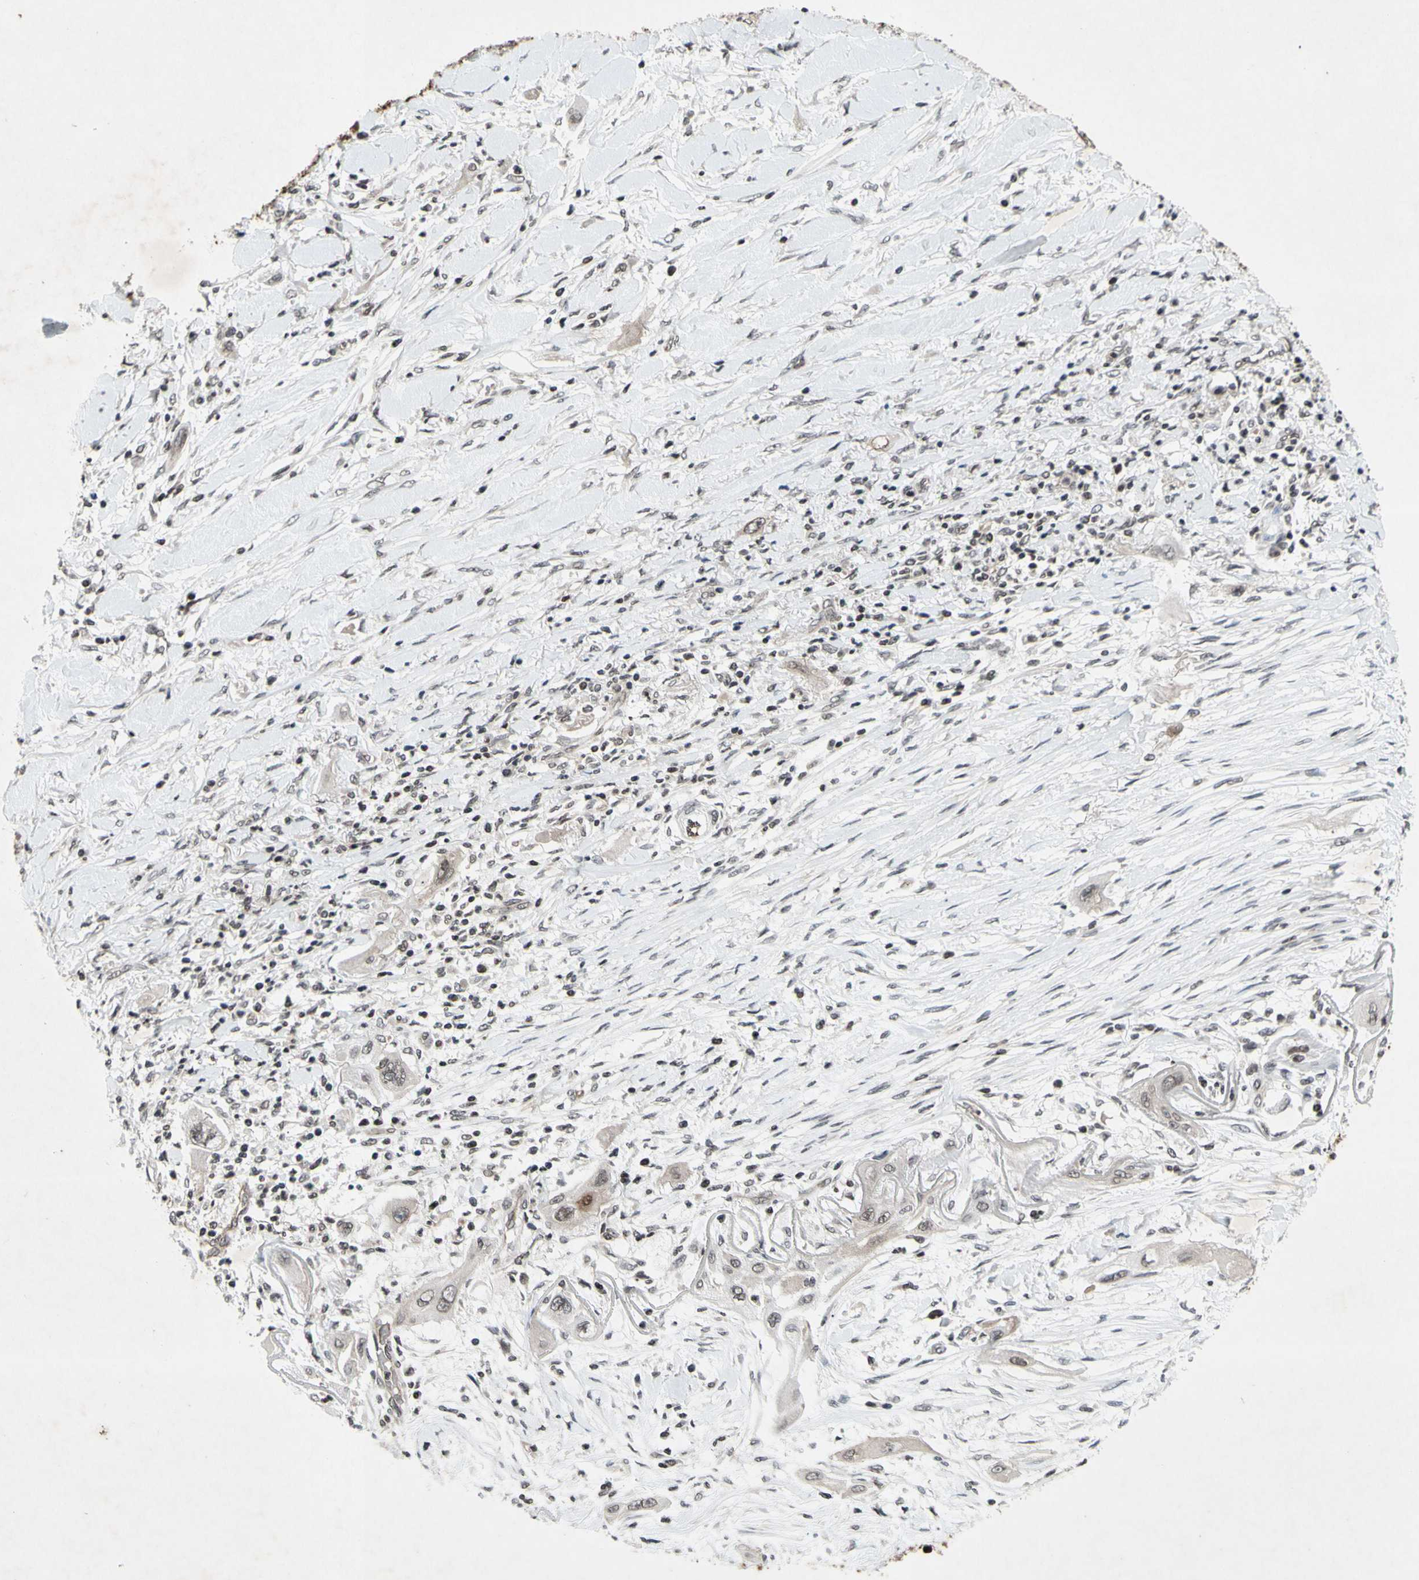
{"staining": {"intensity": "weak", "quantity": "25%-75%", "location": "cytoplasmic/membranous,nuclear"}, "tissue": "lung cancer", "cell_type": "Tumor cells", "image_type": "cancer", "snomed": [{"axis": "morphology", "description": "Squamous cell carcinoma, NOS"}, {"axis": "topography", "description": "Lung"}], "caption": "Weak cytoplasmic/membranous and nuclear expression for a protein is seen in about 25%-75% of tumor cells of lung cancer (squamous cell carcinoma) using immunohistochemistry (IHC).", "gene": "XPO1", "patient": {"sex": "female", "age": 47}}